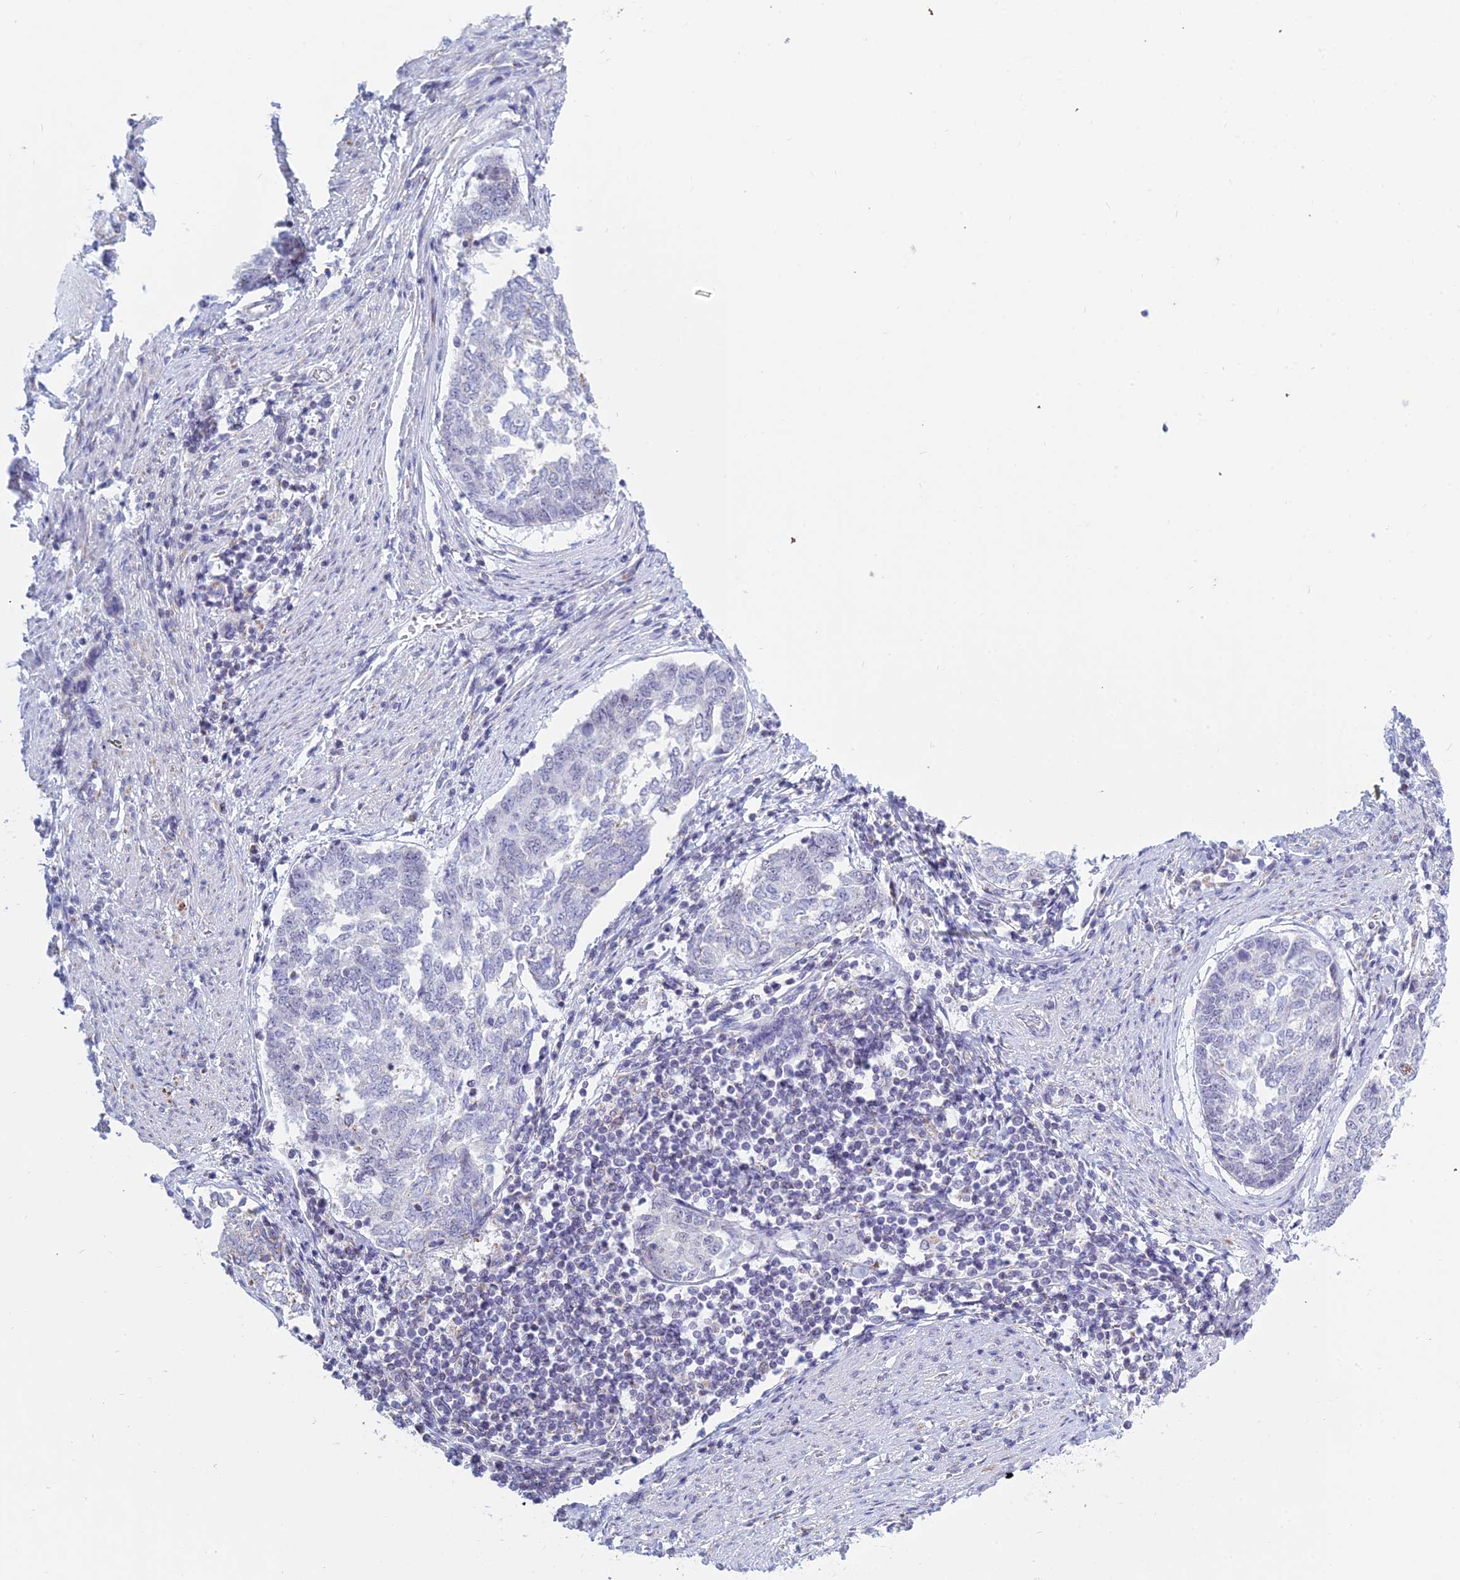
{"staining": {"intensity": "negative", "quantity": "none", "location": "none"}, "tissue": "endometrial cancer", "cell_type": "Tumor cells", "image_type": "cancer", "snomed": [{"axis": "morphology", "description": "Adenocarcinoma, NOS"}, {"axis": "topography", "description": "Endometrium"}], "caption": "Human endometrial cancer (adenocarcinoma) stained for a protein using immunohistochemistry exhibits no expression in tumor cells.", "gene": "KLF14", "patient": {"sex": "female", "age": 80}}